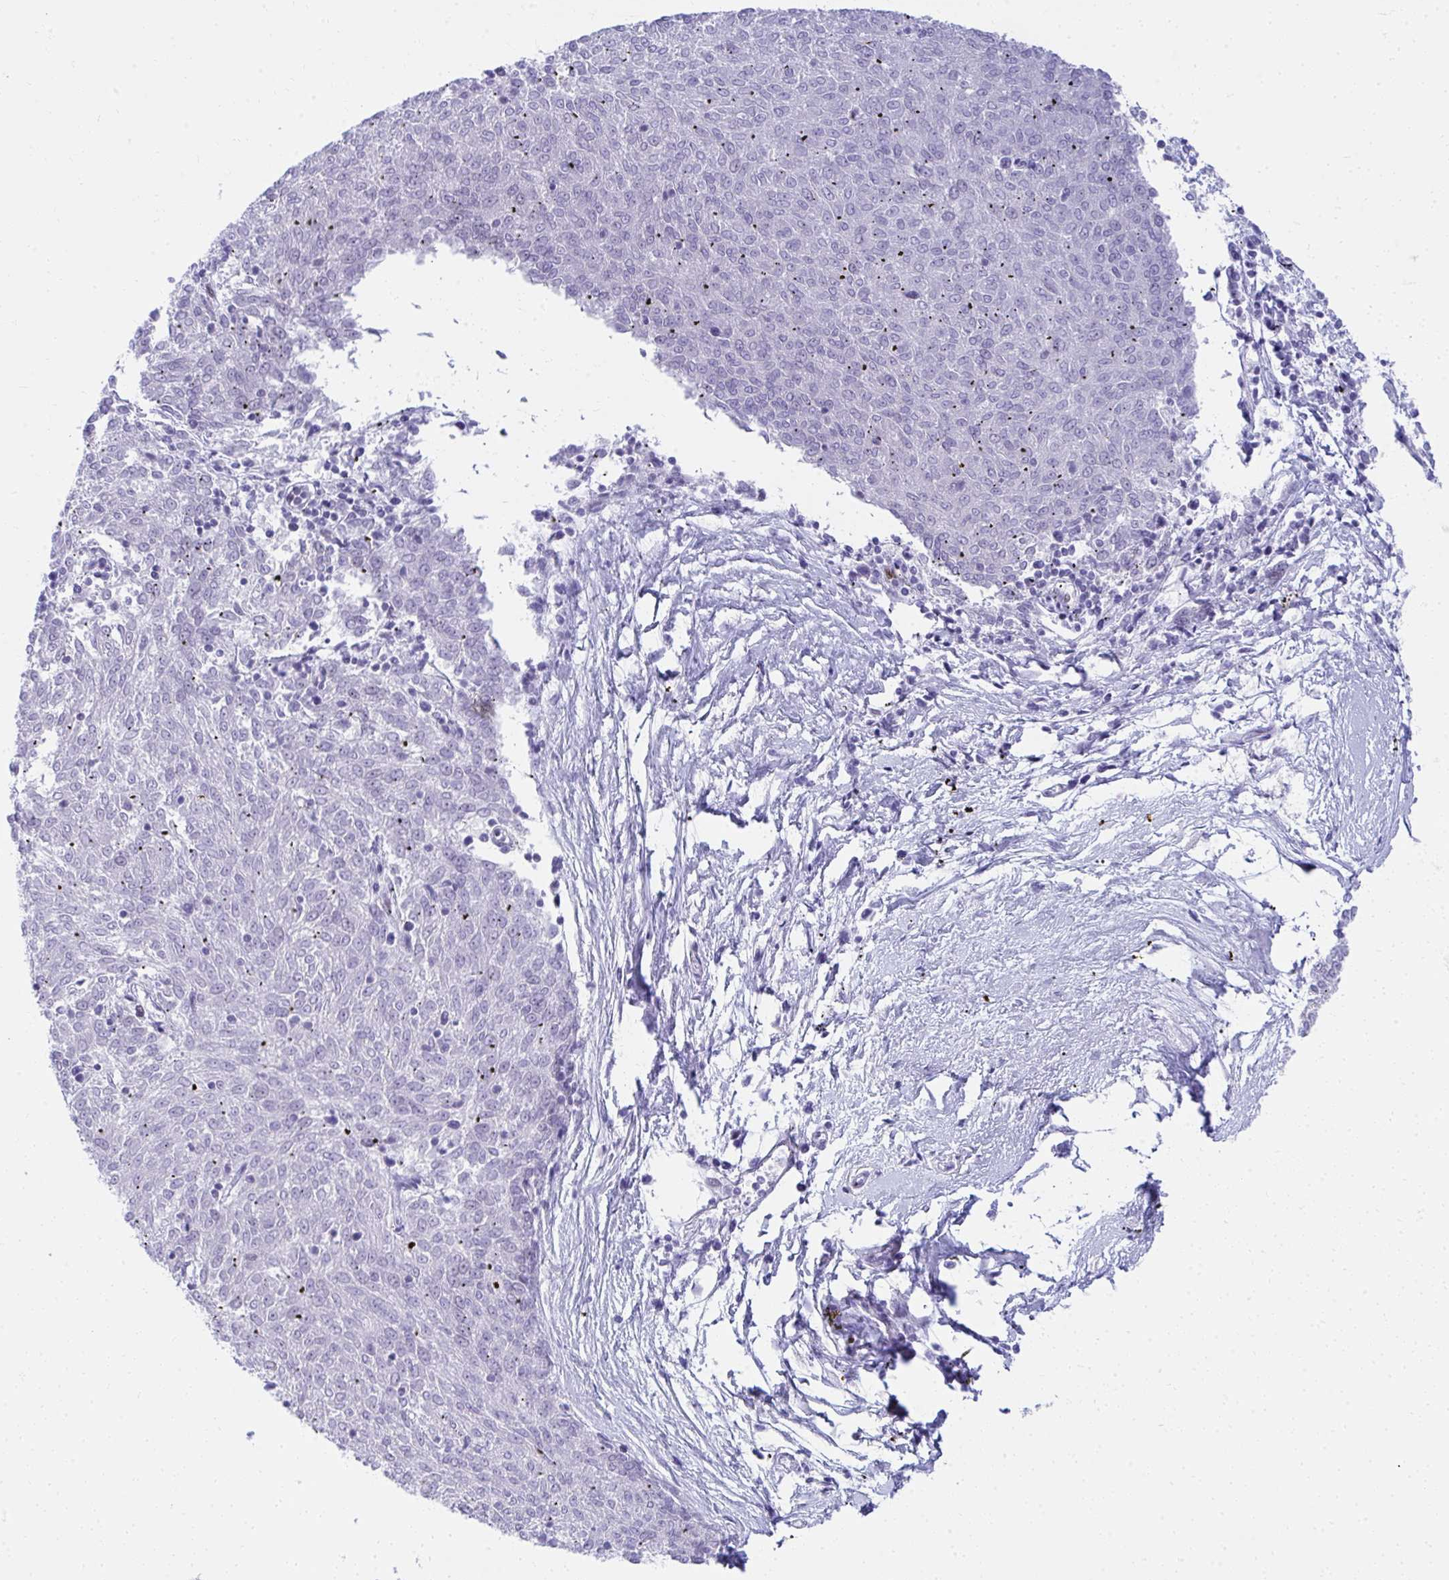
{"staining": {"intensity": "moderate", "quantity": "<25%", "location": "nuclear"}, "tissue": "melanoma", "cell_type": "Tumor cells", "image_type": "cancer", "snomed": [{"axis": "morphology", "description": "Malignant melanoma, NOS"}, {"axis": "topography", "description": "Skin"}], "caption": "An immunohistochemistry photomicrograph of neoplastic tissue is shown. Protein staining in brown labels moderate nuclear positivity in malignant melanoma within tumor cells.", "gene": "GLDN", "patient": {"sex": "female", "age": 72}}